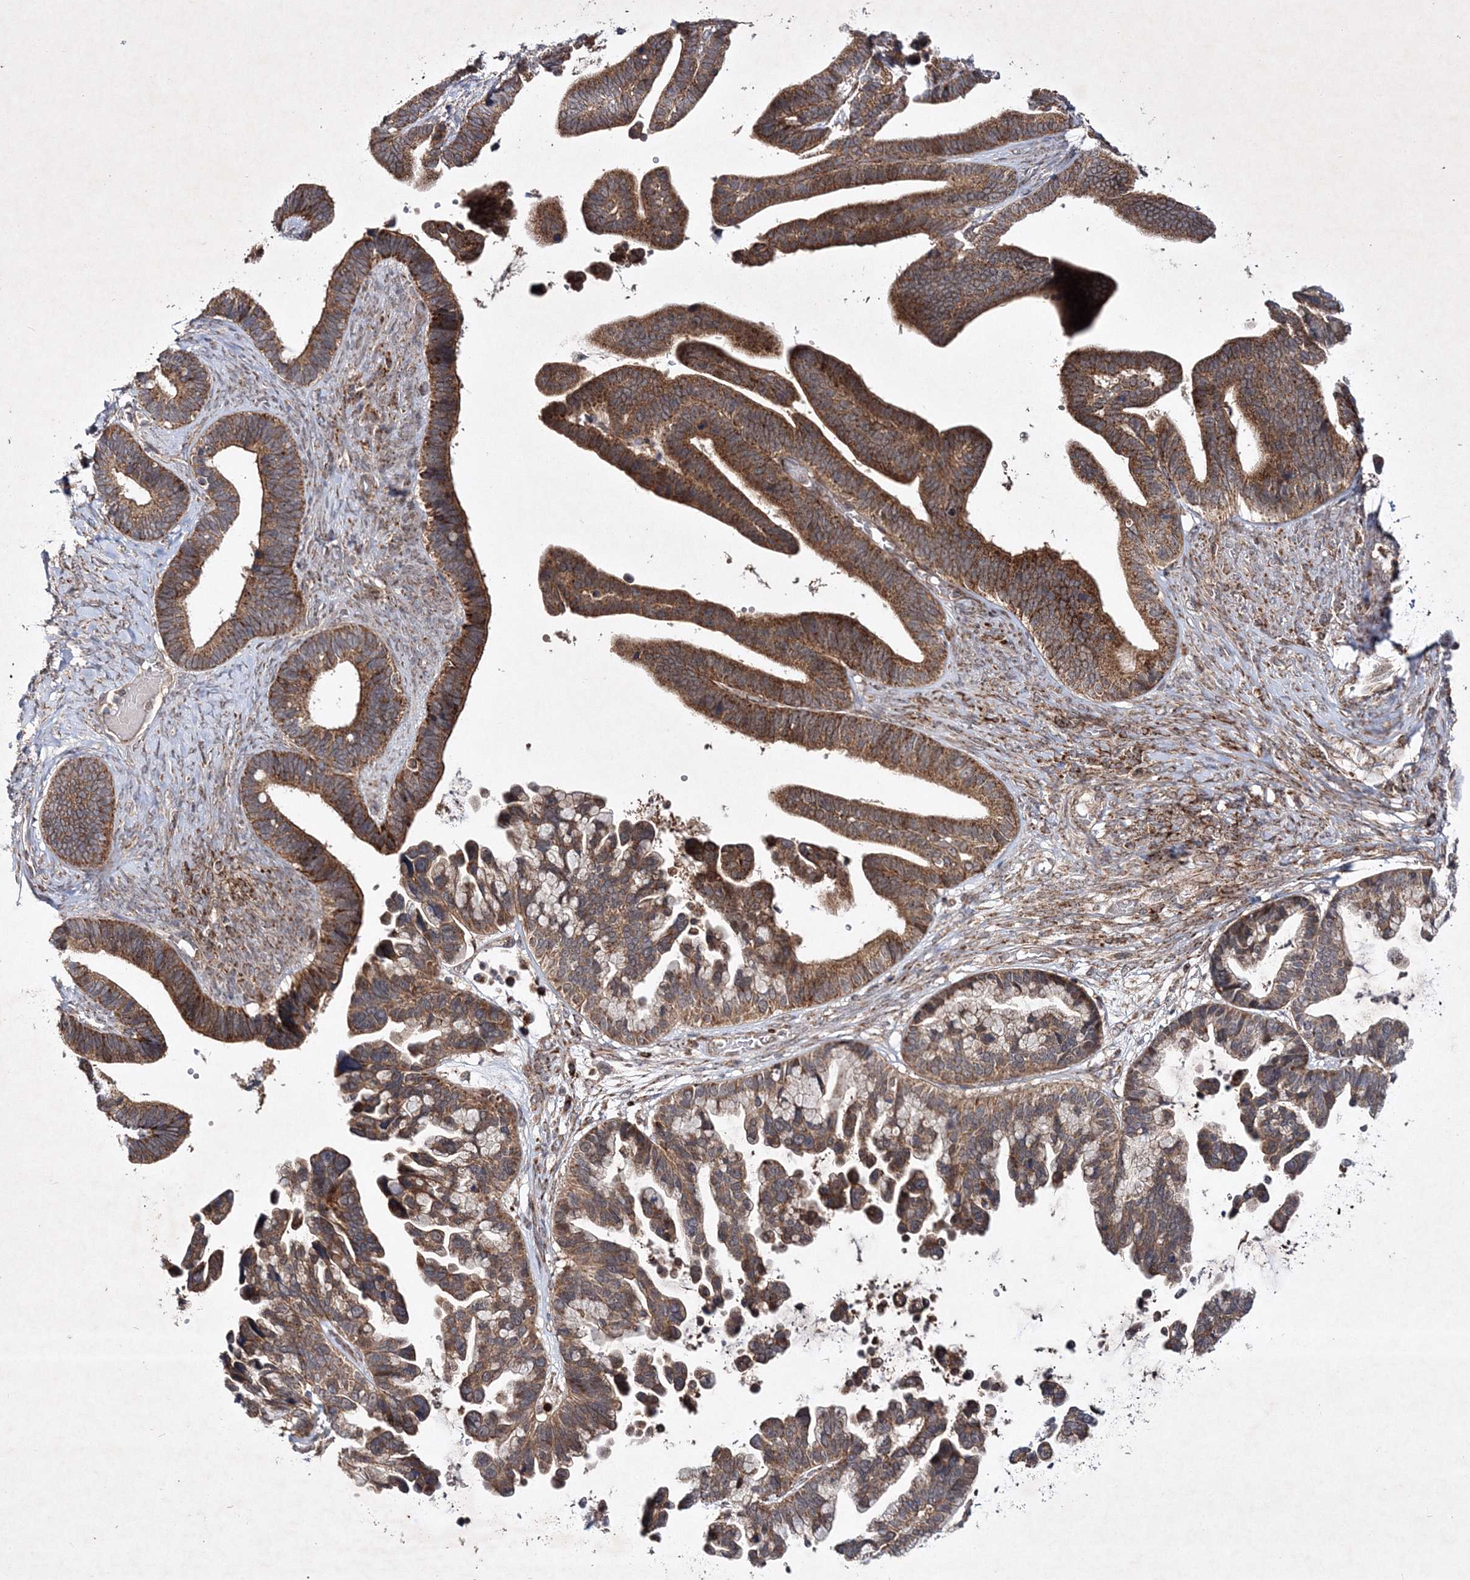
{"staining": {"intensity": "moderate", "quantity": ">75%", "location": "cytoplasmic/membranous"}, "tissue": "ovarian cancer", "cell_type": "Tumor cells", "image_type": "cancer", "snomed": [{"axis": "morphology", "description": "Cystadenocarcinoma, serous, NOS"}, {"axis": "topography", "description": "Ovary"}], "caption": "High-magnification brightfield microscopy of ovarian cancer stained with DAB (brown) and counterstained with hematoxylin (blue). tumor cells exhibit moderate cytoplasmic/membranous staining is identified in approximately>75% of cells.", "gene": "SCRN3", "patient": {"sex": "female", "age": 56}}